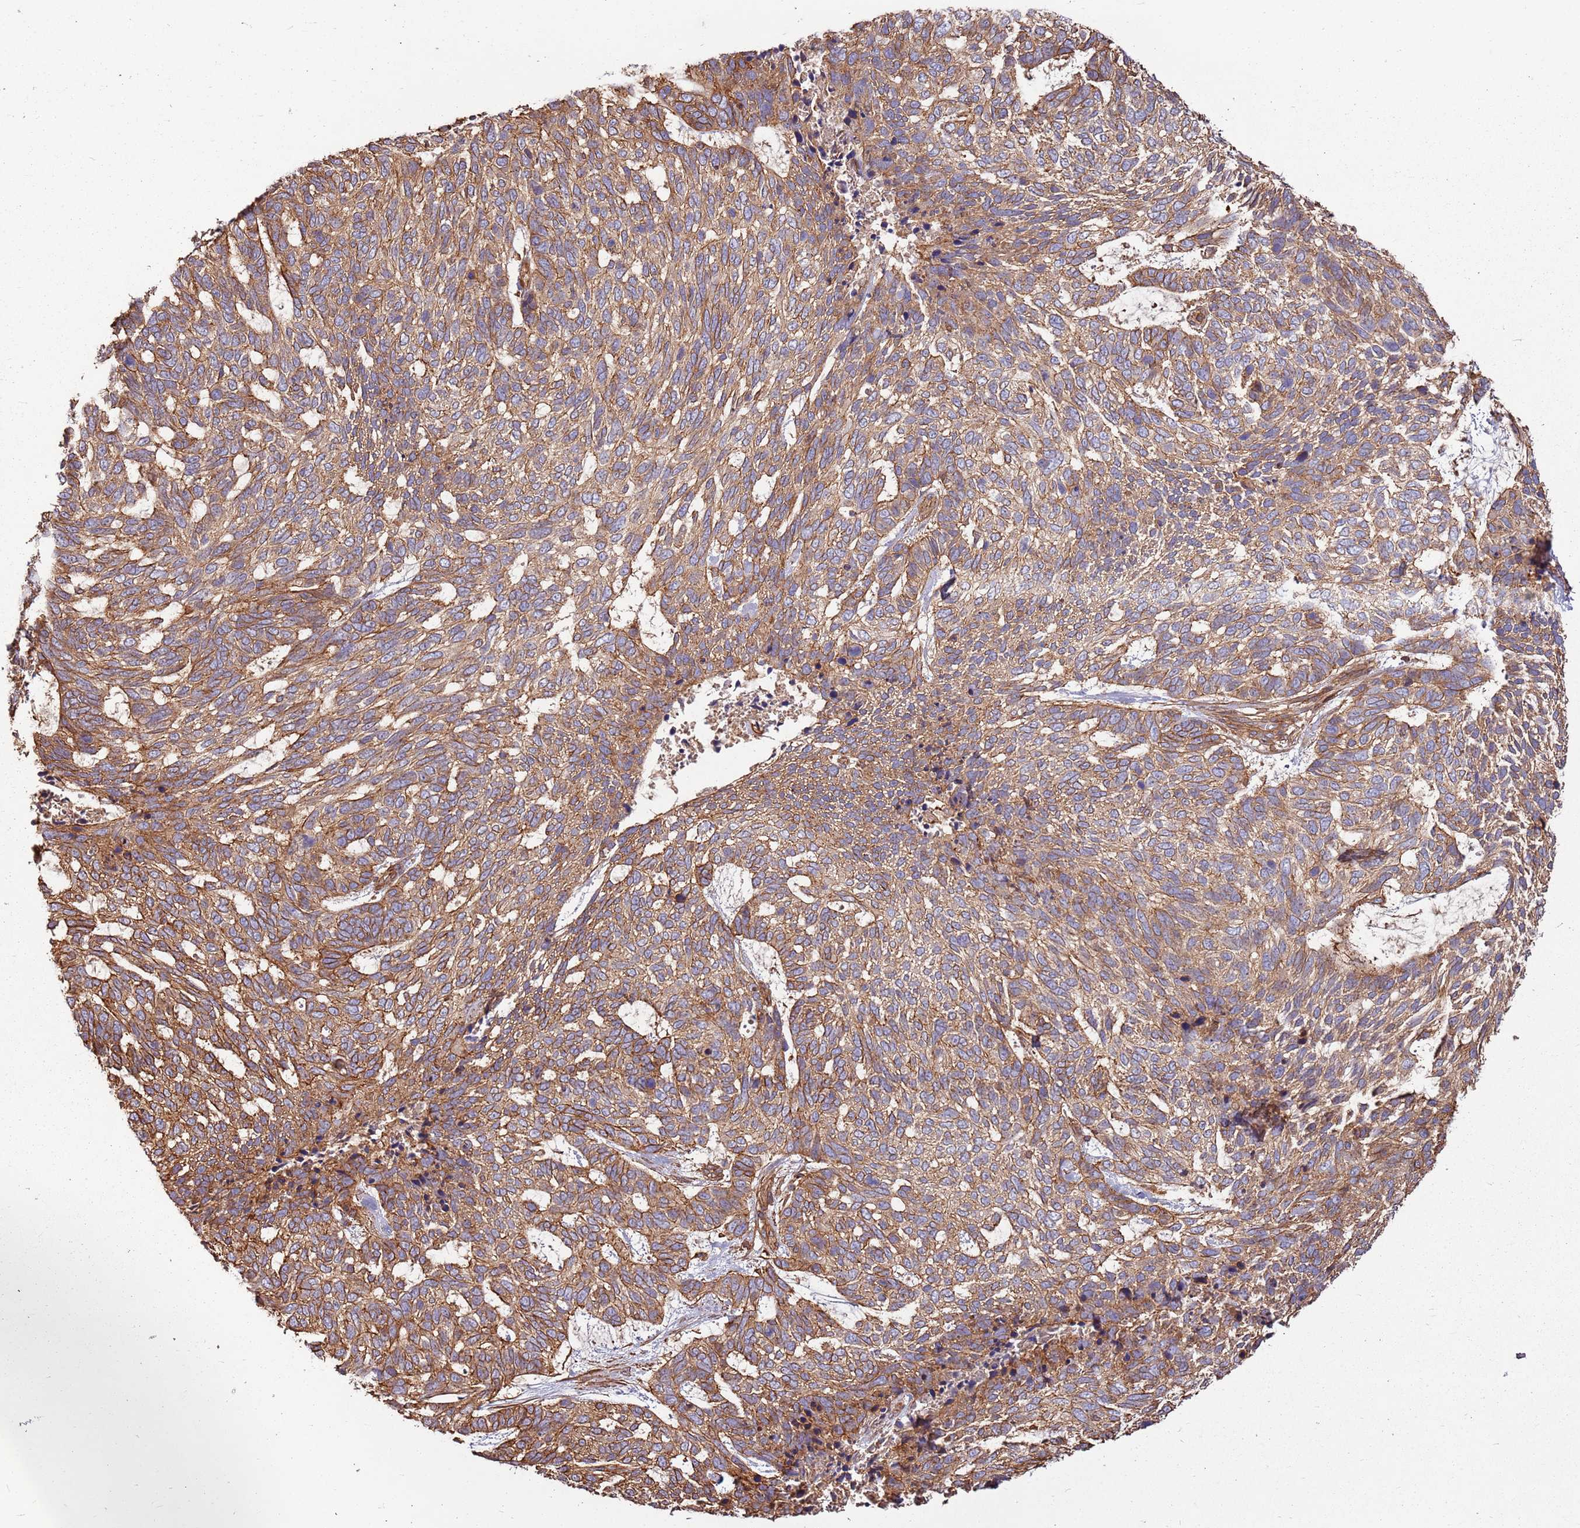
{"staining": {"intensity": "moderate", "quantity": ">75%", "location": "cytoplasmic/membranous"}, "tissue": "skin cancer", "cell_type": "Tumor cells", "image_type": "cancer", "snomed": [{"axis": "morphology", "description": "Basal cell carcinoma"}, {"axis": "topography", "description": "Skin"}], "caption": "A brown stain labels moderate cytoplasmic/membranous staining of a protein in skin basal cell carcinoma tumor cells. The protein of interest is stained brown, and the nuclei are stained in blue (DAB (3,3'-diaminobenzidine) IHC with brightfield microscopy, high magnification).", "gene": "ACVR2A", "patient": {"sex": "female", "age": 65}}